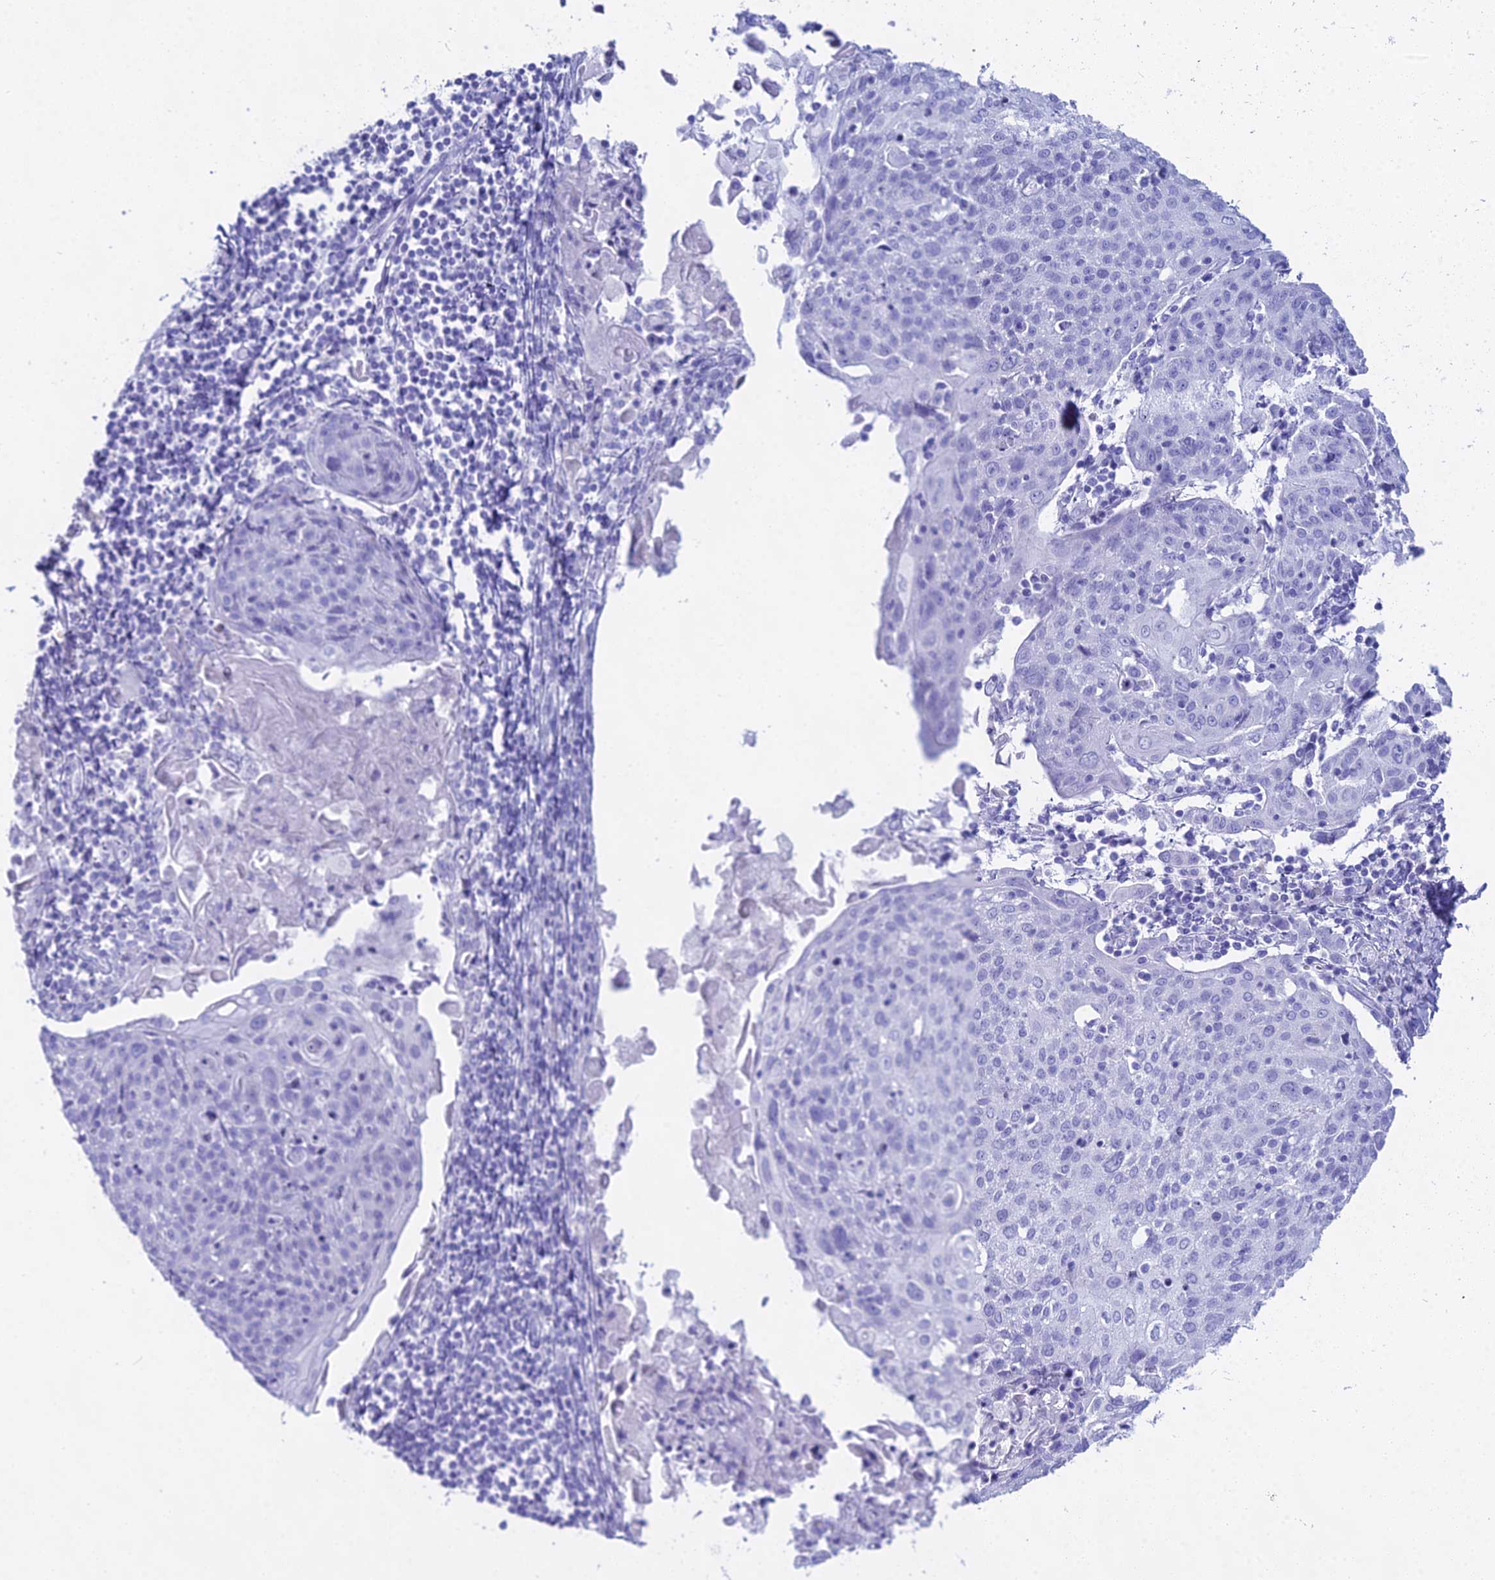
{"staining": {"intensity": "negative", "quantity": "none", "location": "none"}, "tissue": "cervical cancer", "cell_type": "Tumor cells", "image_type": "cancer", "snomed": [{"axis": "morphology", "description": "Squamous cell carcinoma, NOS"}, {"axis": "topography", "description": "Cervix"}], "caption": "This is an immunohistochemistry (IHC) micrograph of cervical squamous cell carcinoma. There is no expression in tumor cells.", "gene": "CGB2", "patient": {"sex": "female", "age": 67}}